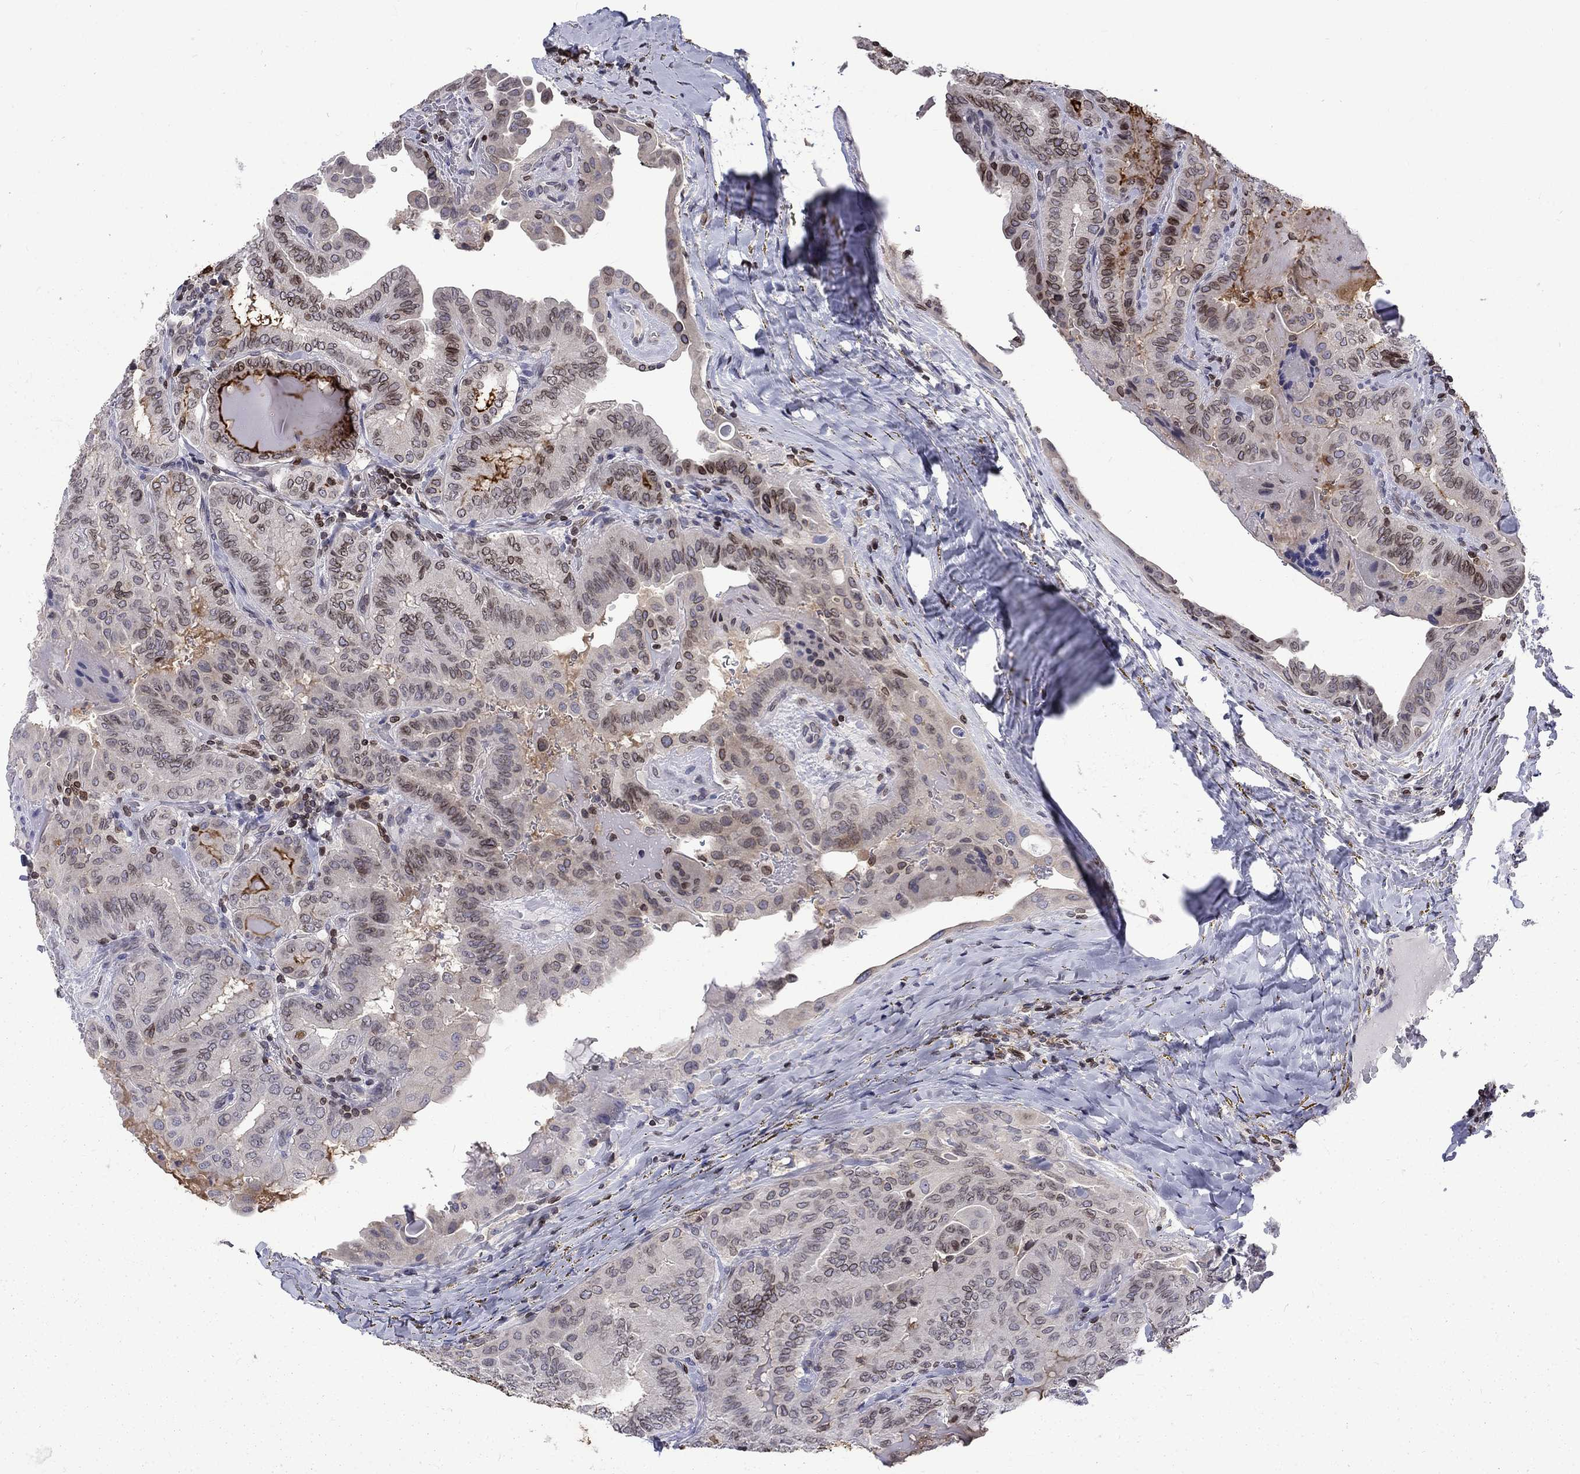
{"staining": {"intensity": "negative", "quantity": "none", "location": "none"}, "tissue": "thyroid cancer", "cell_type": "Tumor cells", "image_type": "cancer", "snomed": [{"axis": "morphology", "description": "Papillary adenocarcinoma, NOS"}, {"axis": "topography", "description": "Thyroid gland"}], "caption": "Immunohistochemistry histopathology image of neoplastic tissue: thyroid cancer stained with DAB (3,3'-diaminobenzidine) reveals no significant protein expression in tumor cells. (Brightfield microscopy of DAB (3,3'-diaminobenzidine) immunohistochemistry (IHC) at high magnification).", "gene": "SLA", "patient": {"sex": "female", "age": 68}}